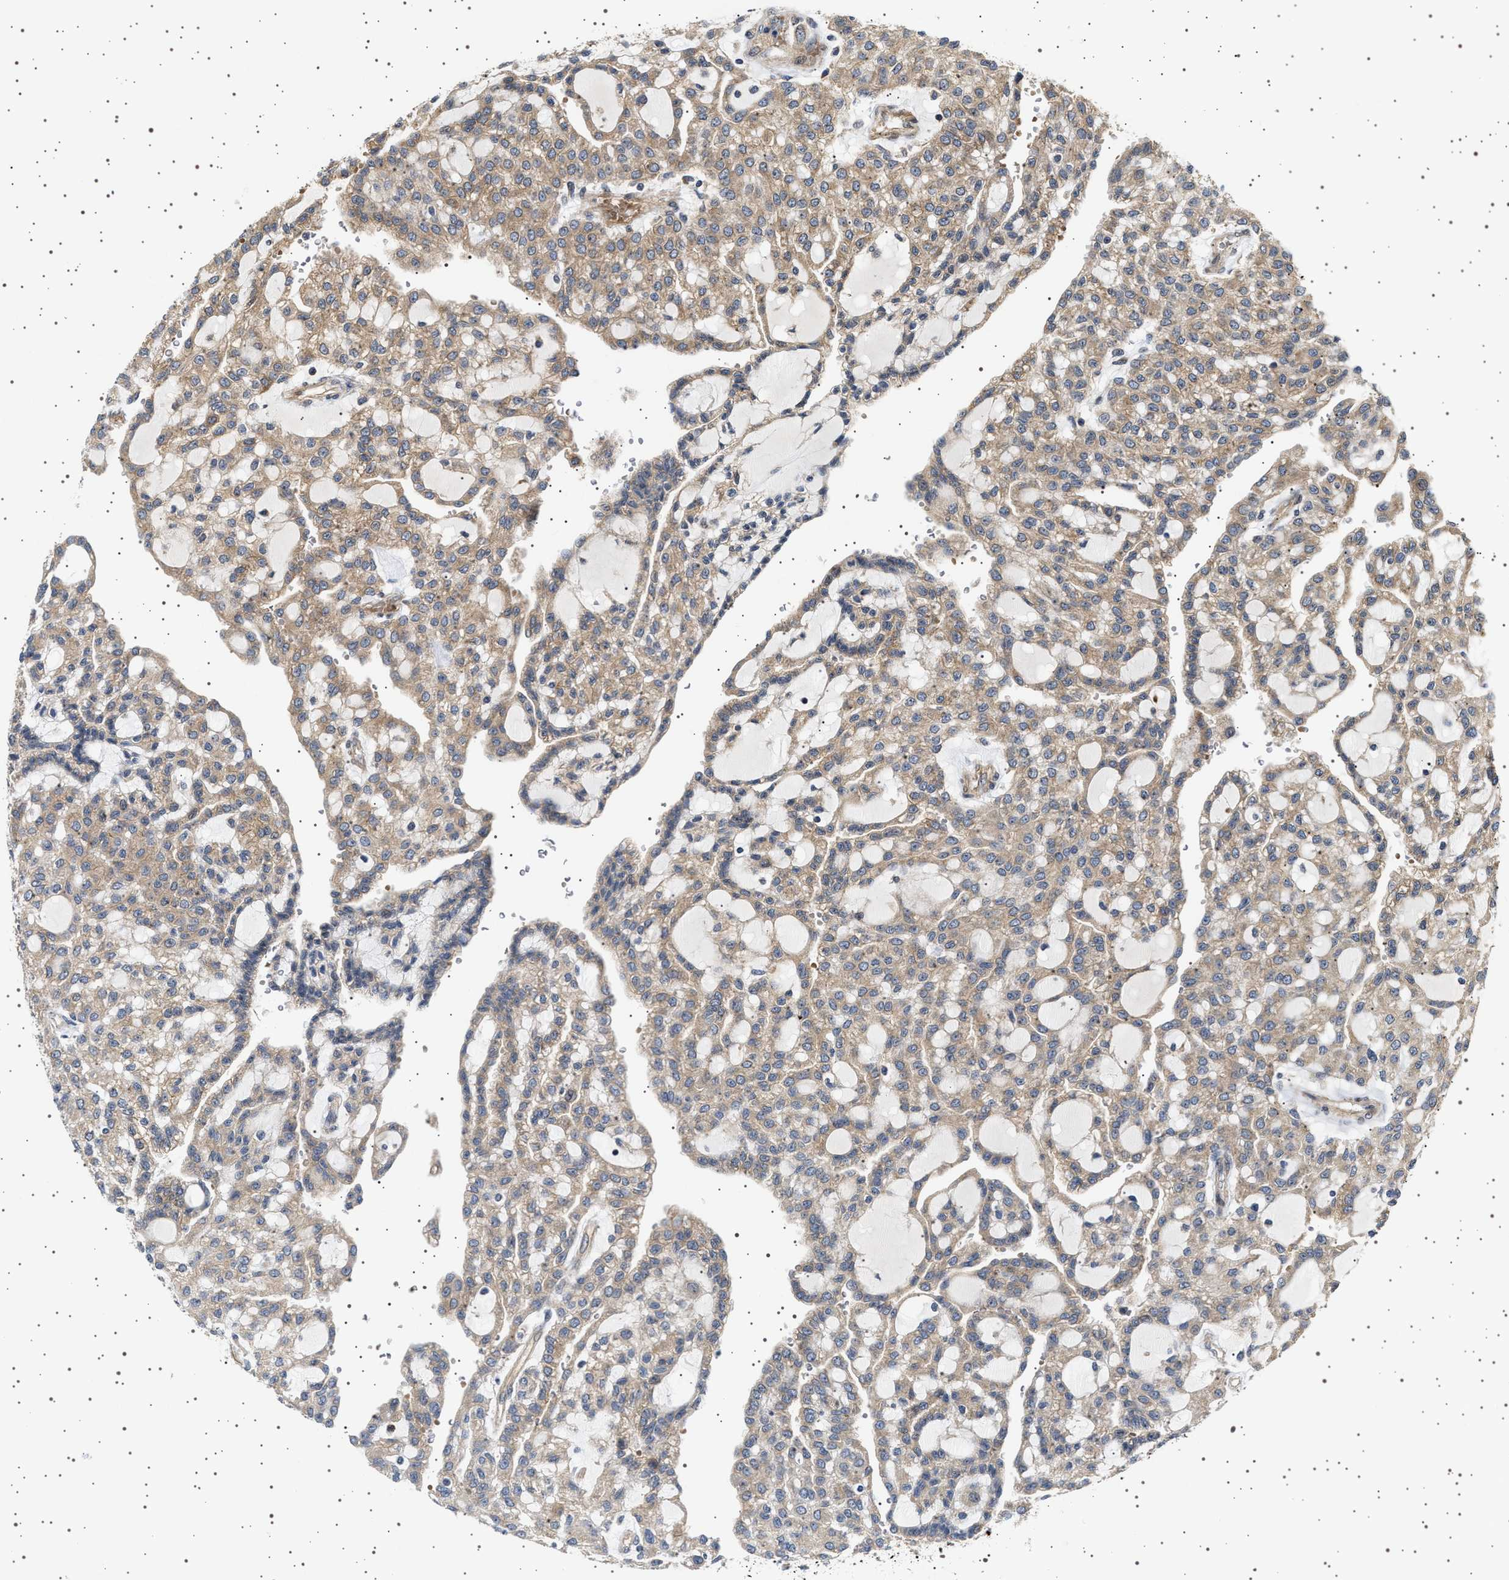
{"staining": {"intensity": "weak", "quantity": ">75%", "location": "cytoplasmic/membranous"}, "tissue": "renal cancer", "cell_type": "Tumor cells", "image_type": "cancer", "snomed": [{"axis": "morphology", "description": "Adenocarcinoma, NOS"}, {"axis": "topography", "description": "Kidney"}], "caption": "Human adenocarcinoma (renal) stained with a brown dye reveals weak cytoplasmic/membranous positive expression in about >75% of tumor cells.", "gene": "BAG3", "patient": {"sex": "male", "age": 63}}